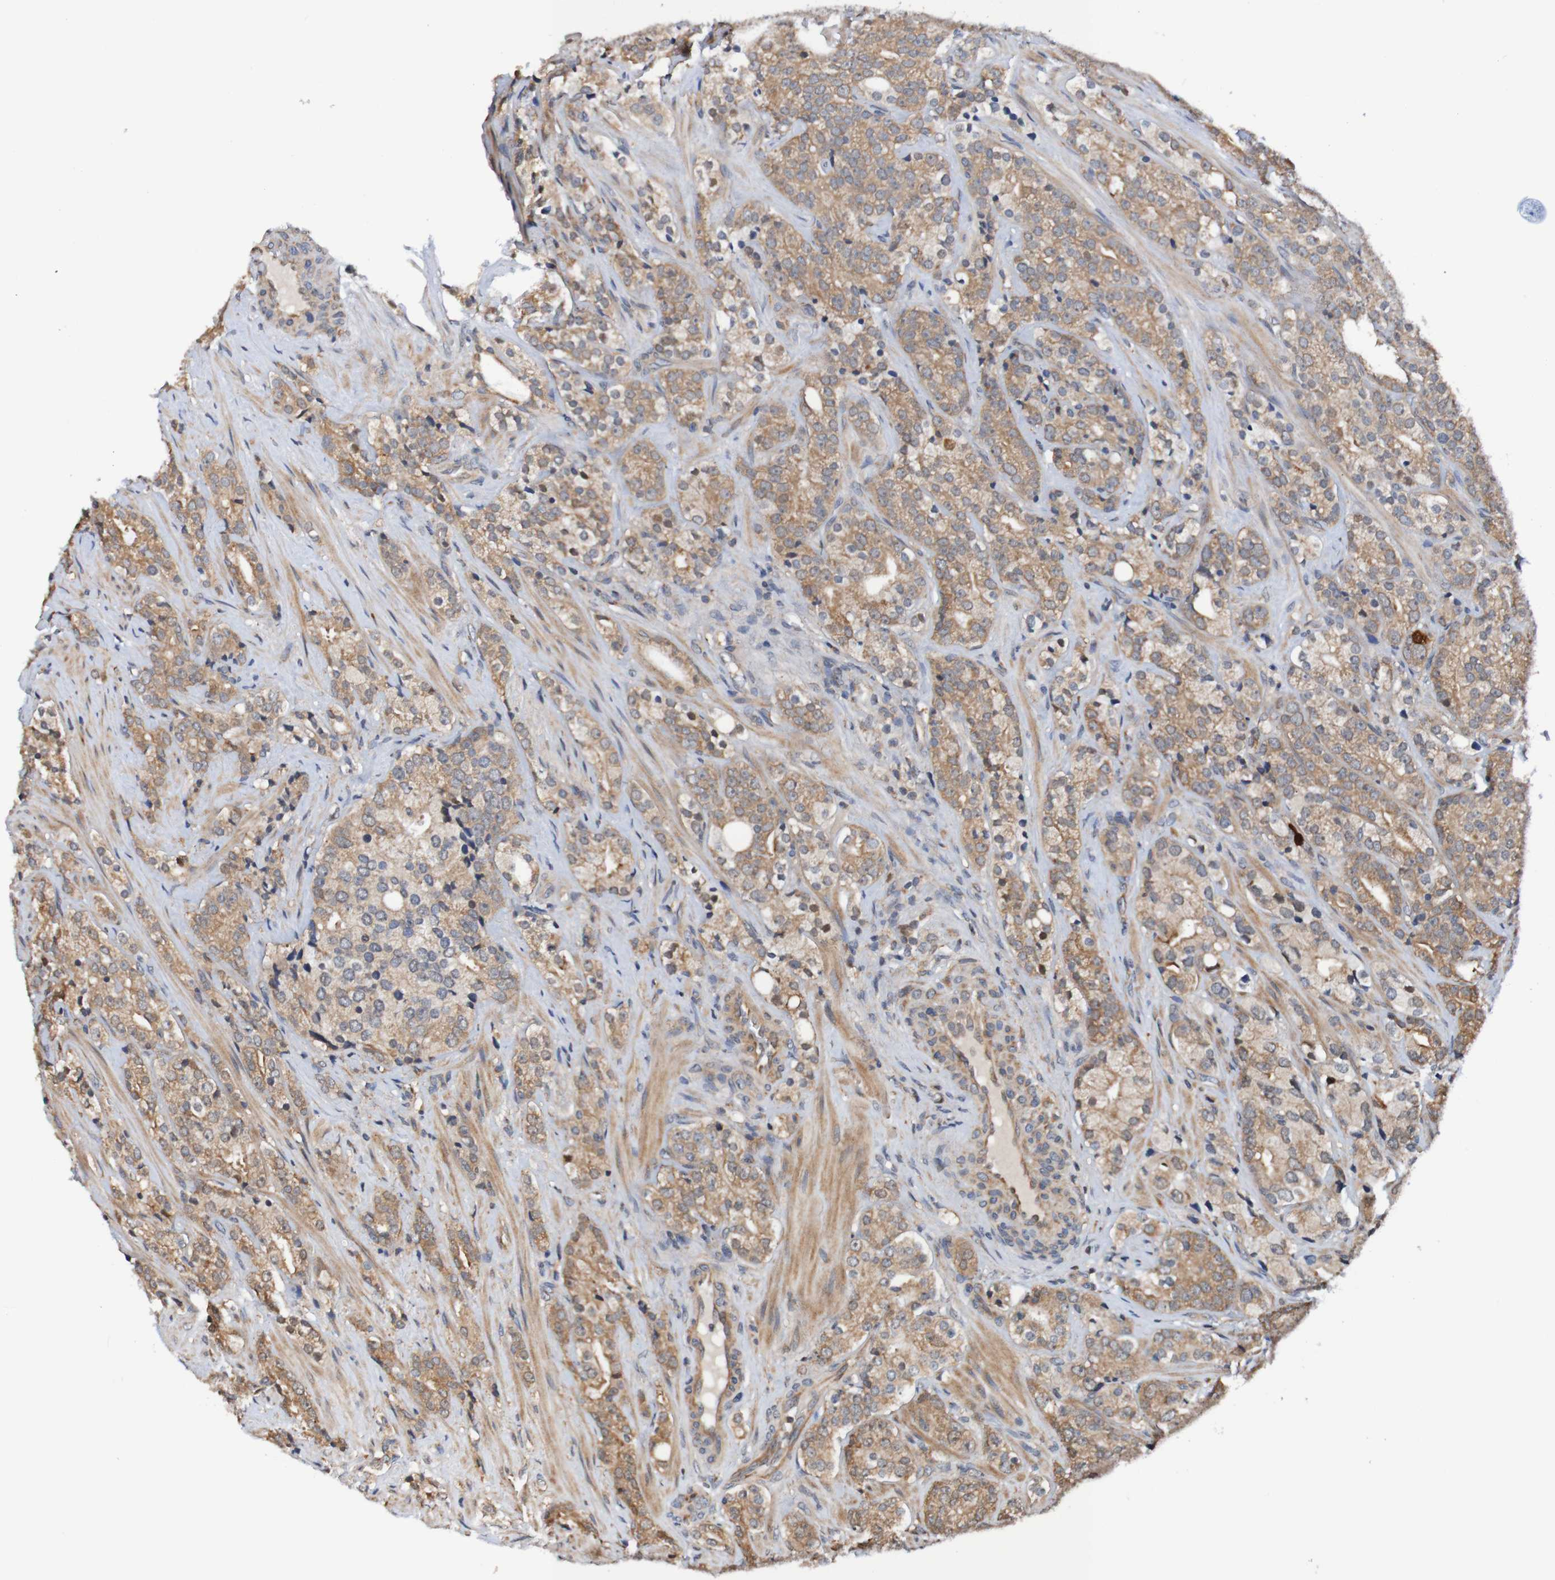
{"staining": {"intensity": "weak", "quantity": ">75%", "location": "cytoplasmic/membranous"}, "tissue": "prostate cancer", "cell_type": "Tumor cells", "image_type": "cancer", "snomed": [{"axis": "morphology", "description": "Adenocarcinoma, High grade"}, {"axis": "topography", "description": "Prostate"}], "caption": "Prostate cancer (high-grade adenocarcinoma) tissue exhibits weak cytoplasmic/membranous expression in about >75% of tumor cells", "gene": "AXIN1", "patient": {"sex": "male", "age": 71}}